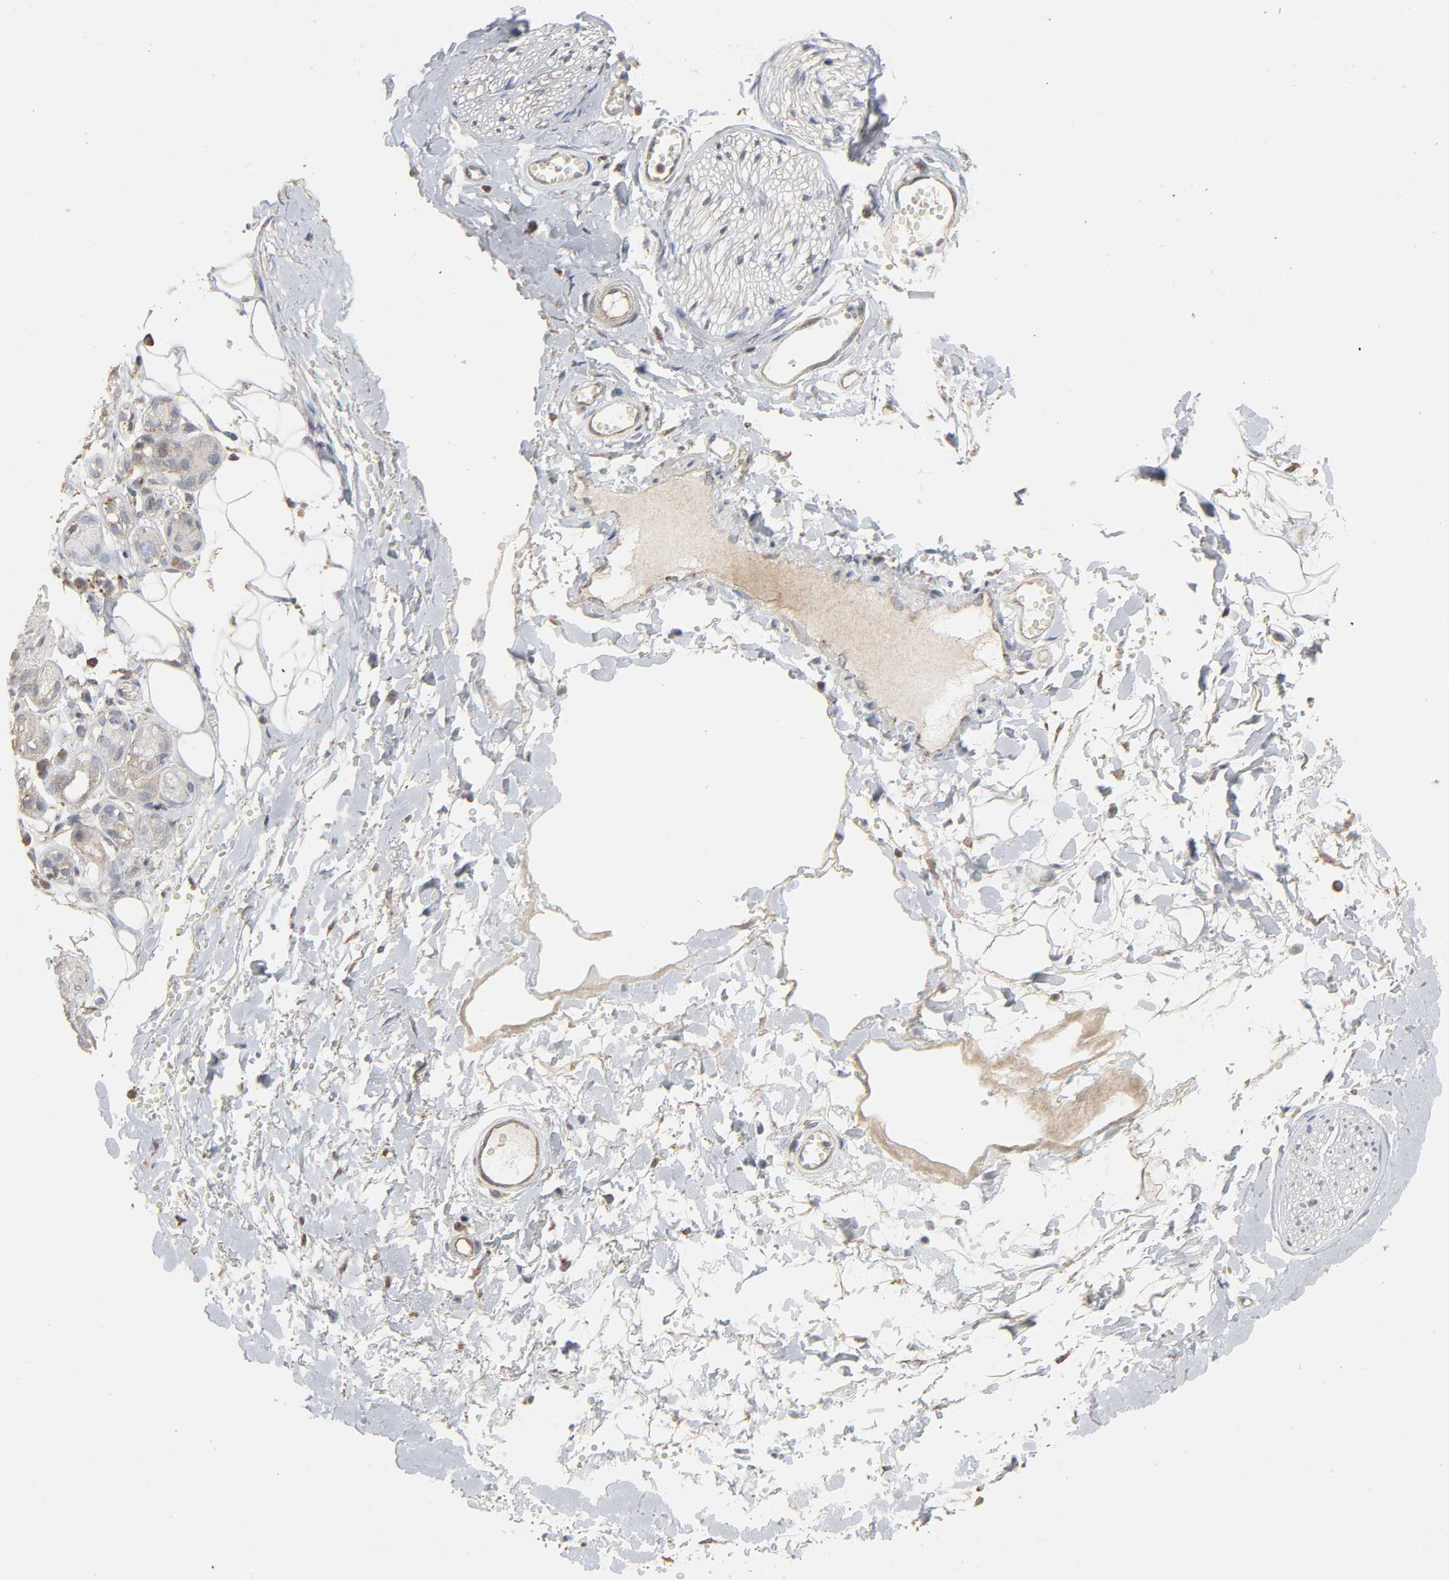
{"staining": {"intensity": "weak", "quantity": ">75%", "location": "cytoplasmic/membranous"}, "tissue": "adipose tissue", "cell_type": "Adipocytes", "image_type": "normal", "snomed": [{"axis": "morphology", "description": "Normal tissue, NOS"}, {"axis": "morphology", "description": "Inflammation, NOS"}, {"axis": "topography", "description": "Salivary gland"}, {"axis": "topography", "description": "Peripheral nerve tissue"}], "caption": "Adipocytes demonstrate weak cytoplasmic/membranous positivity in approximately >75% of cells in unremarkable adipose tissue. (brown staining indicates protein expression, while blue staining denotes nuclei).", "gene": "CDK6", "patient": {"sex": "female", "age": 75}}